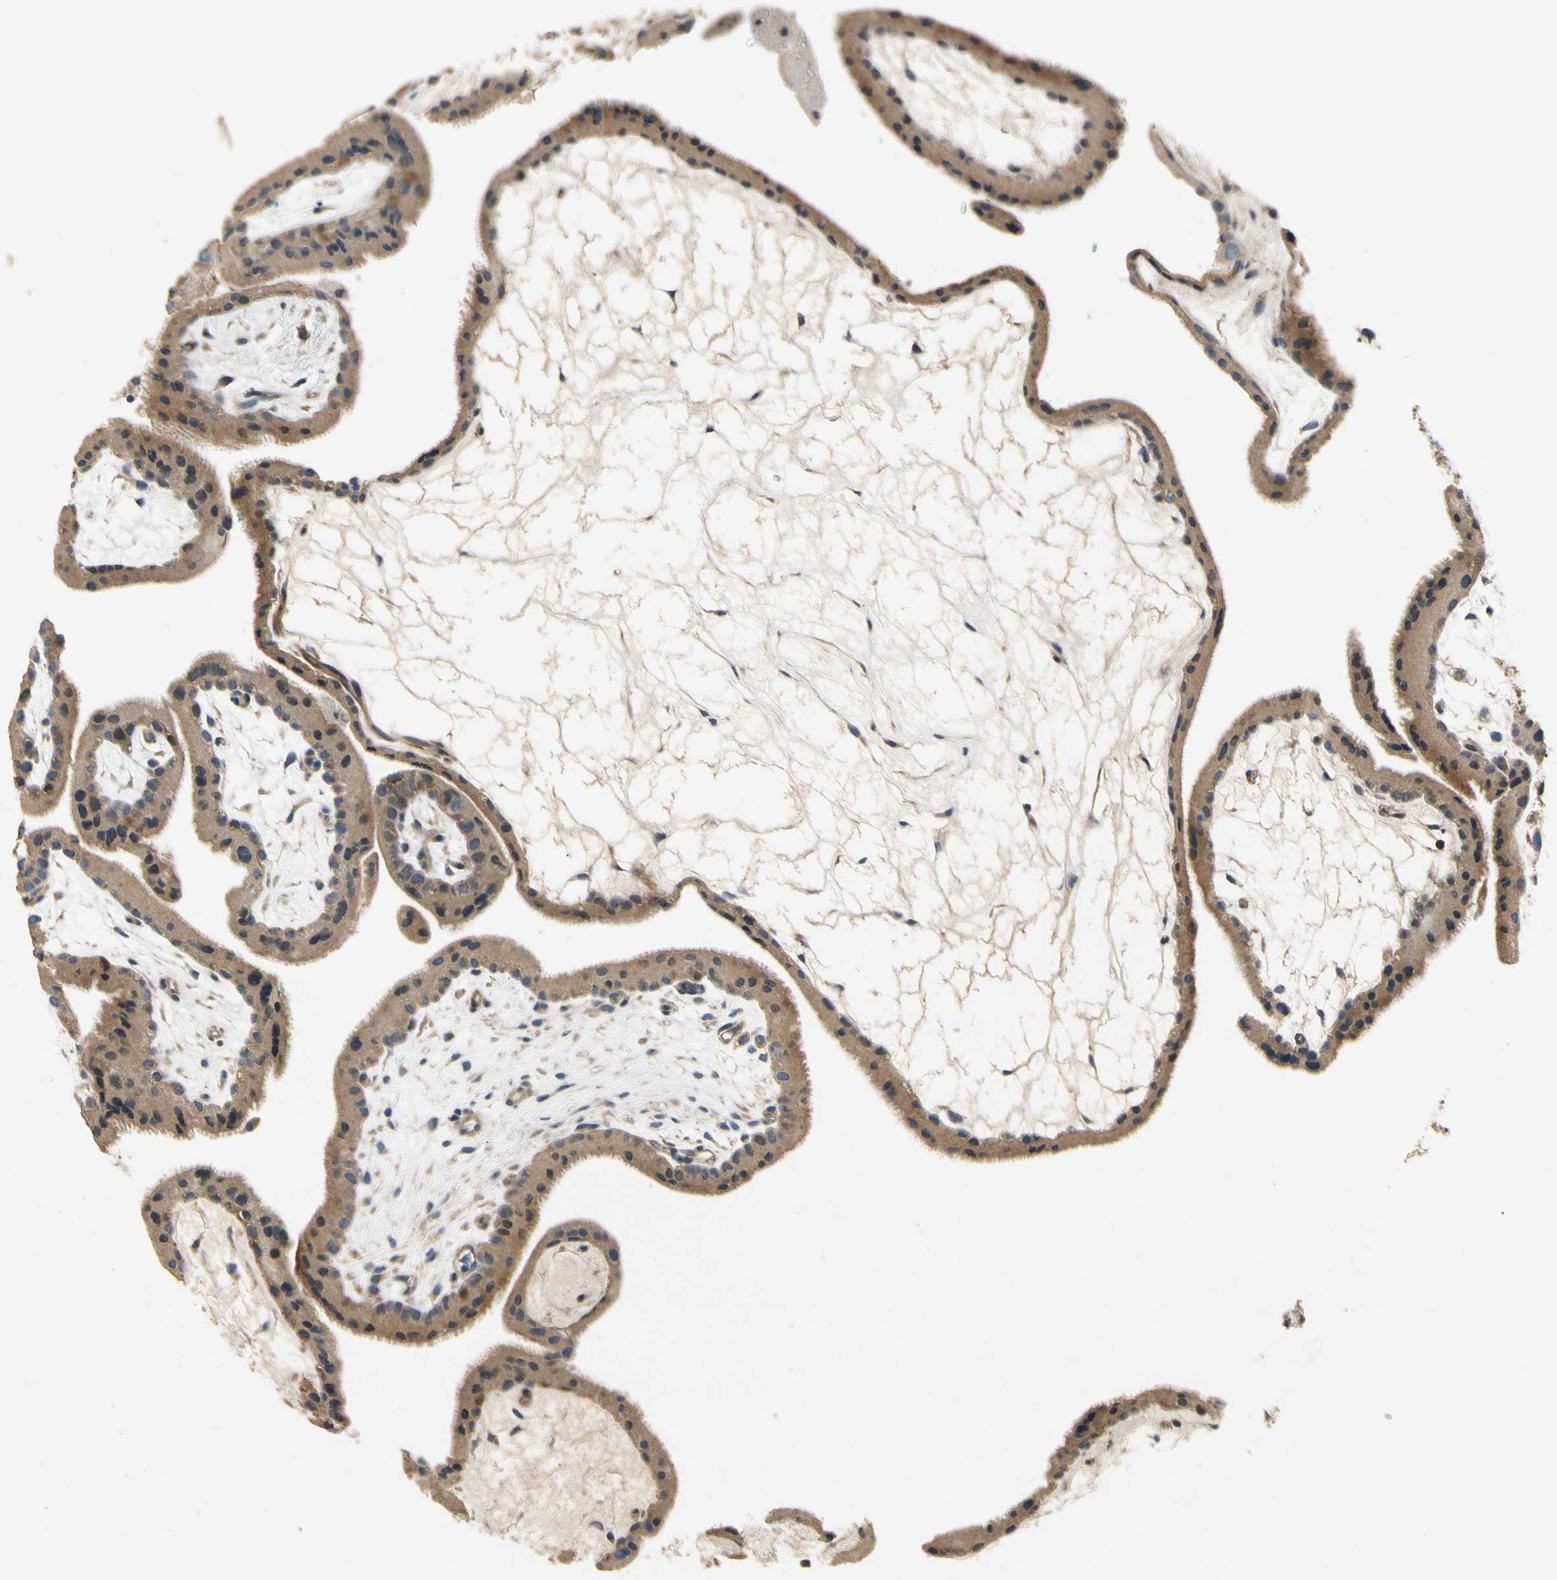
{"staining": {"intensity": "weak", "quantity": ">75%", "location": "cytoplasmic/membranous"}, "tissue": "placenta", "cell_type": "Trophoblastic cells", "image_type": "normal", "snomed": [{"axis": "morphology", "description": "Normal tissue, NOS"}, {"axis": "topography", "description": "Placenta"}], "caption": "Immunohistochemistry of benign placenta shows low levels of weak cytoplasmic/membranous staining in approximately >75% of trophoblastic cells.", "gene": "ALKBH3", "patient": {"sex": "female", "age": 19}}